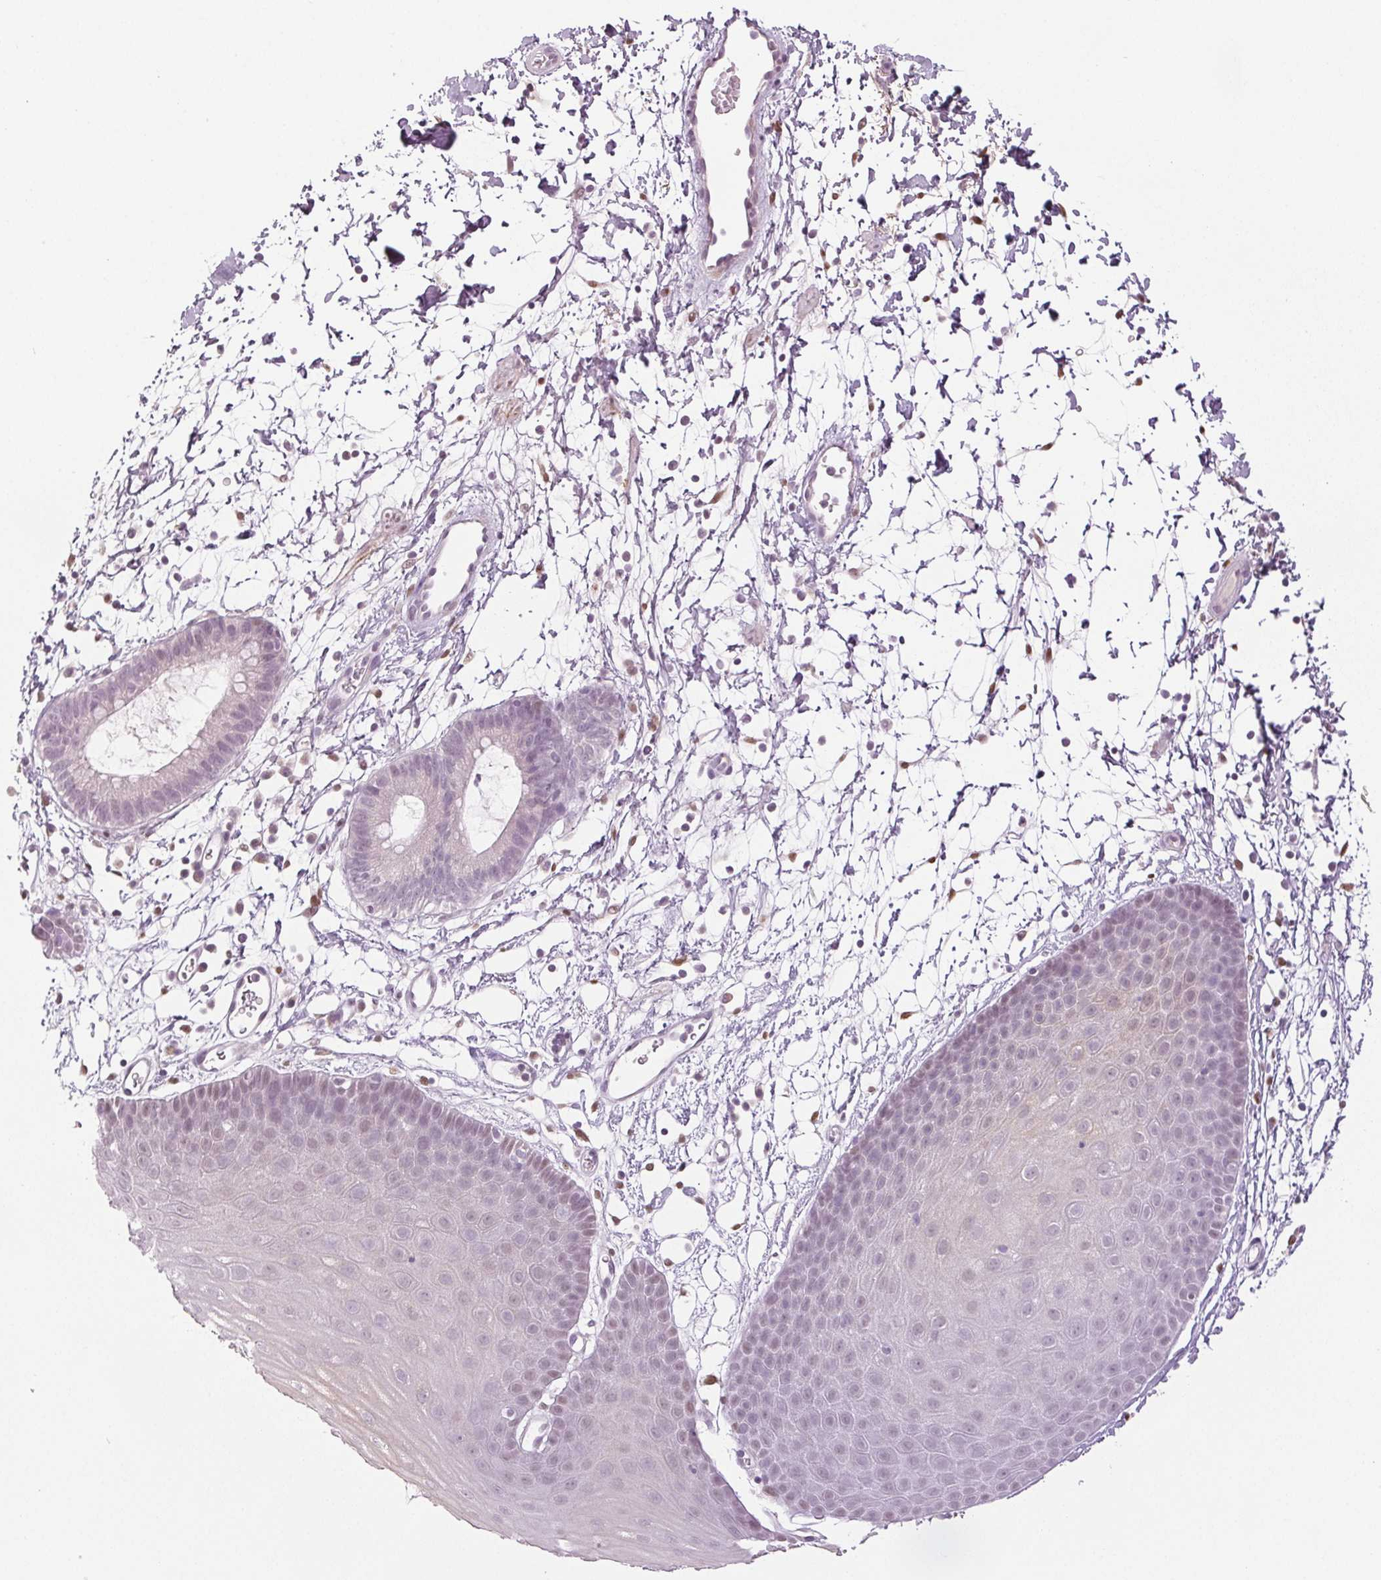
{"staining": {"intensity": "weak", "quantity": "<25%", "location": "cytoplasmic/membranous"}, "tissue": "skin", "cell_type": "Epidermal cells", "image_type": "normal", "snomed": [{"axis": "morphology", "description": "Normal tissue, NOS"}, {"axis": "topography", "description": "Anal"}], "caption": "Immunohistochemistry histopathology image of benign skin stained for a protein (brown), which exhibits no expression in epidermal cells.", "gene": "DNAJC6", "patient": {"sex": "male", "age": 53}}